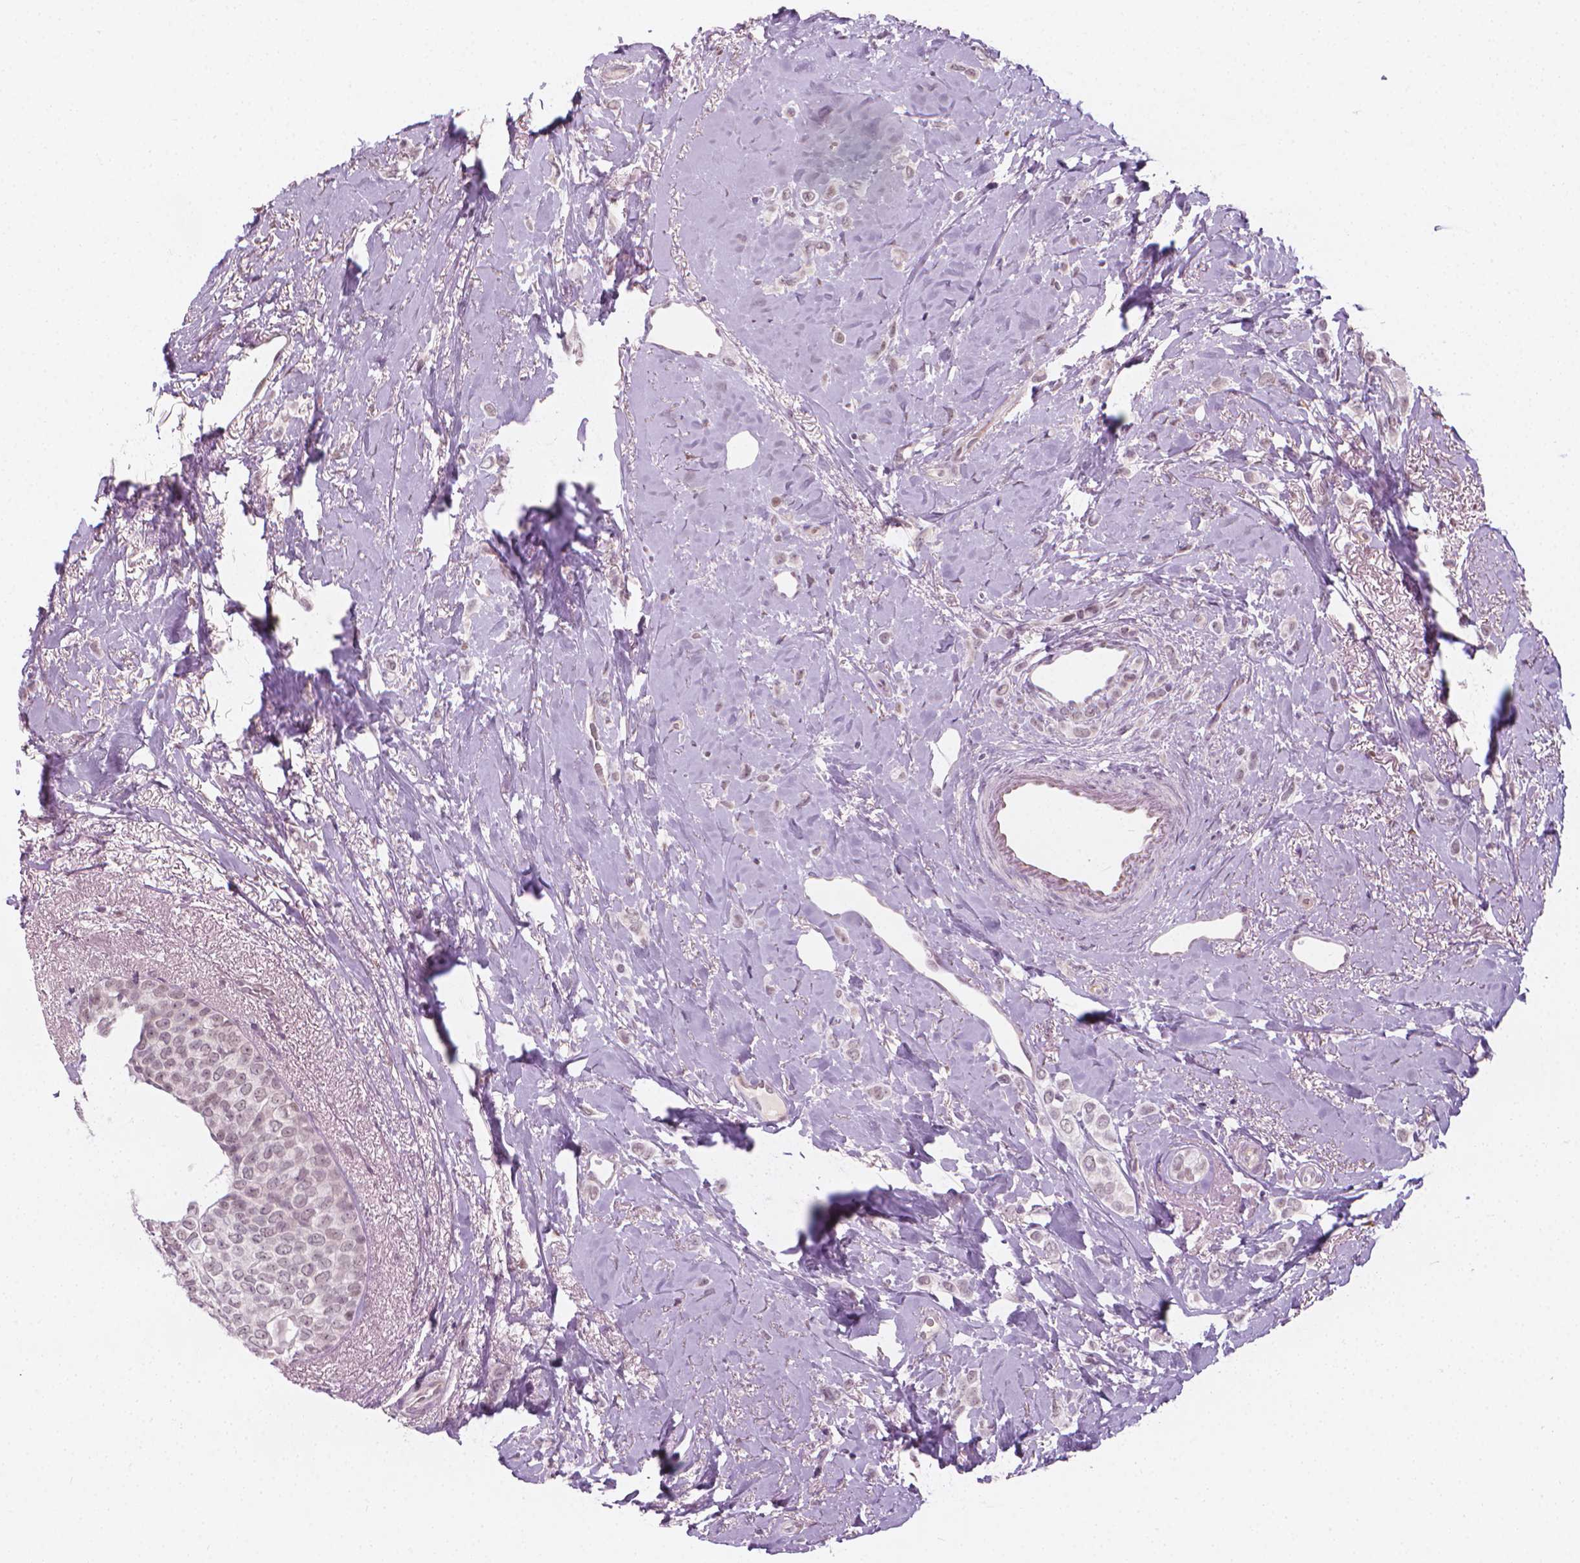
{"staining": {"intensity": "weak", "quantity": "25%-75%", "location": "nuclear"}, "tissue": "breast cancer", "cell_type": "Tumor cells", "image_type": "cancer", "snomed": [{"axis": "morphology", "description": "Lobular carcinoma"}, {"axis": "topography", "description": "Breast"}], "caption": "IHC micrograph of human lobular carcinoma (breast) stained for a protein (brown), which displays low levels of weak nuclear staining in approximately 25%-75% of tumor cells.", "gene": "CDKN1C", "patient": {"sex": "female", "age": 66}}